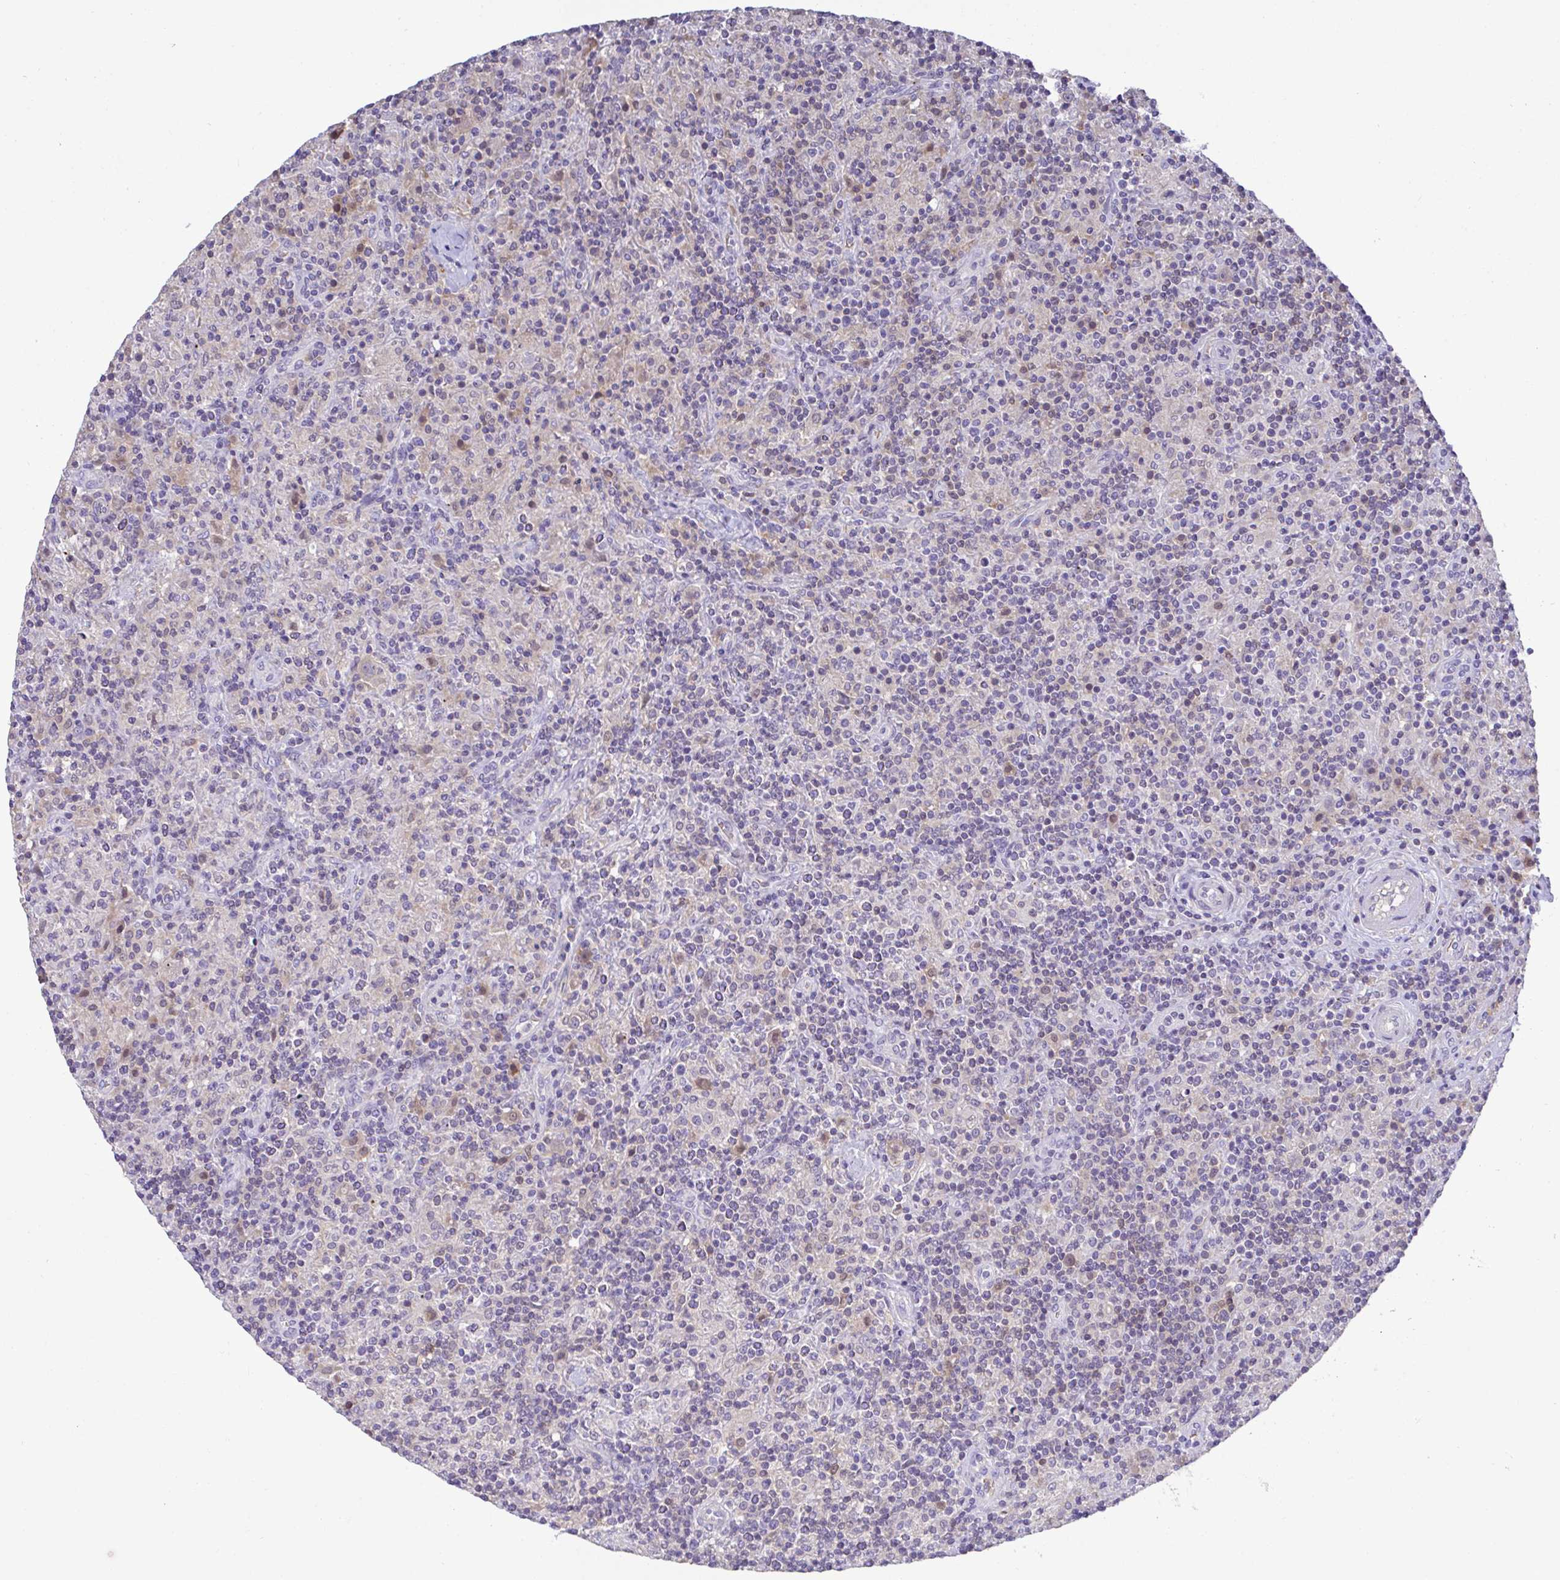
{"staining": {"intensity": "weak", "quantity": "<25%", "location": "cytoplasmic/membranous"}, "tissue": "lymphoma", "cell_type": "Tumor cells", "image_type": "cancer", "snomed": [{"axis": "morphology", "description": "Hodgkin's disease, NOS"}, {"axis": "topography", "description": "Lymph node"}], "caption": "The micrograph displays no staining of tumor cells in lymphoma.", "gene": "TNFAIP8", "patient": {"sex": "male", "age": 70}}